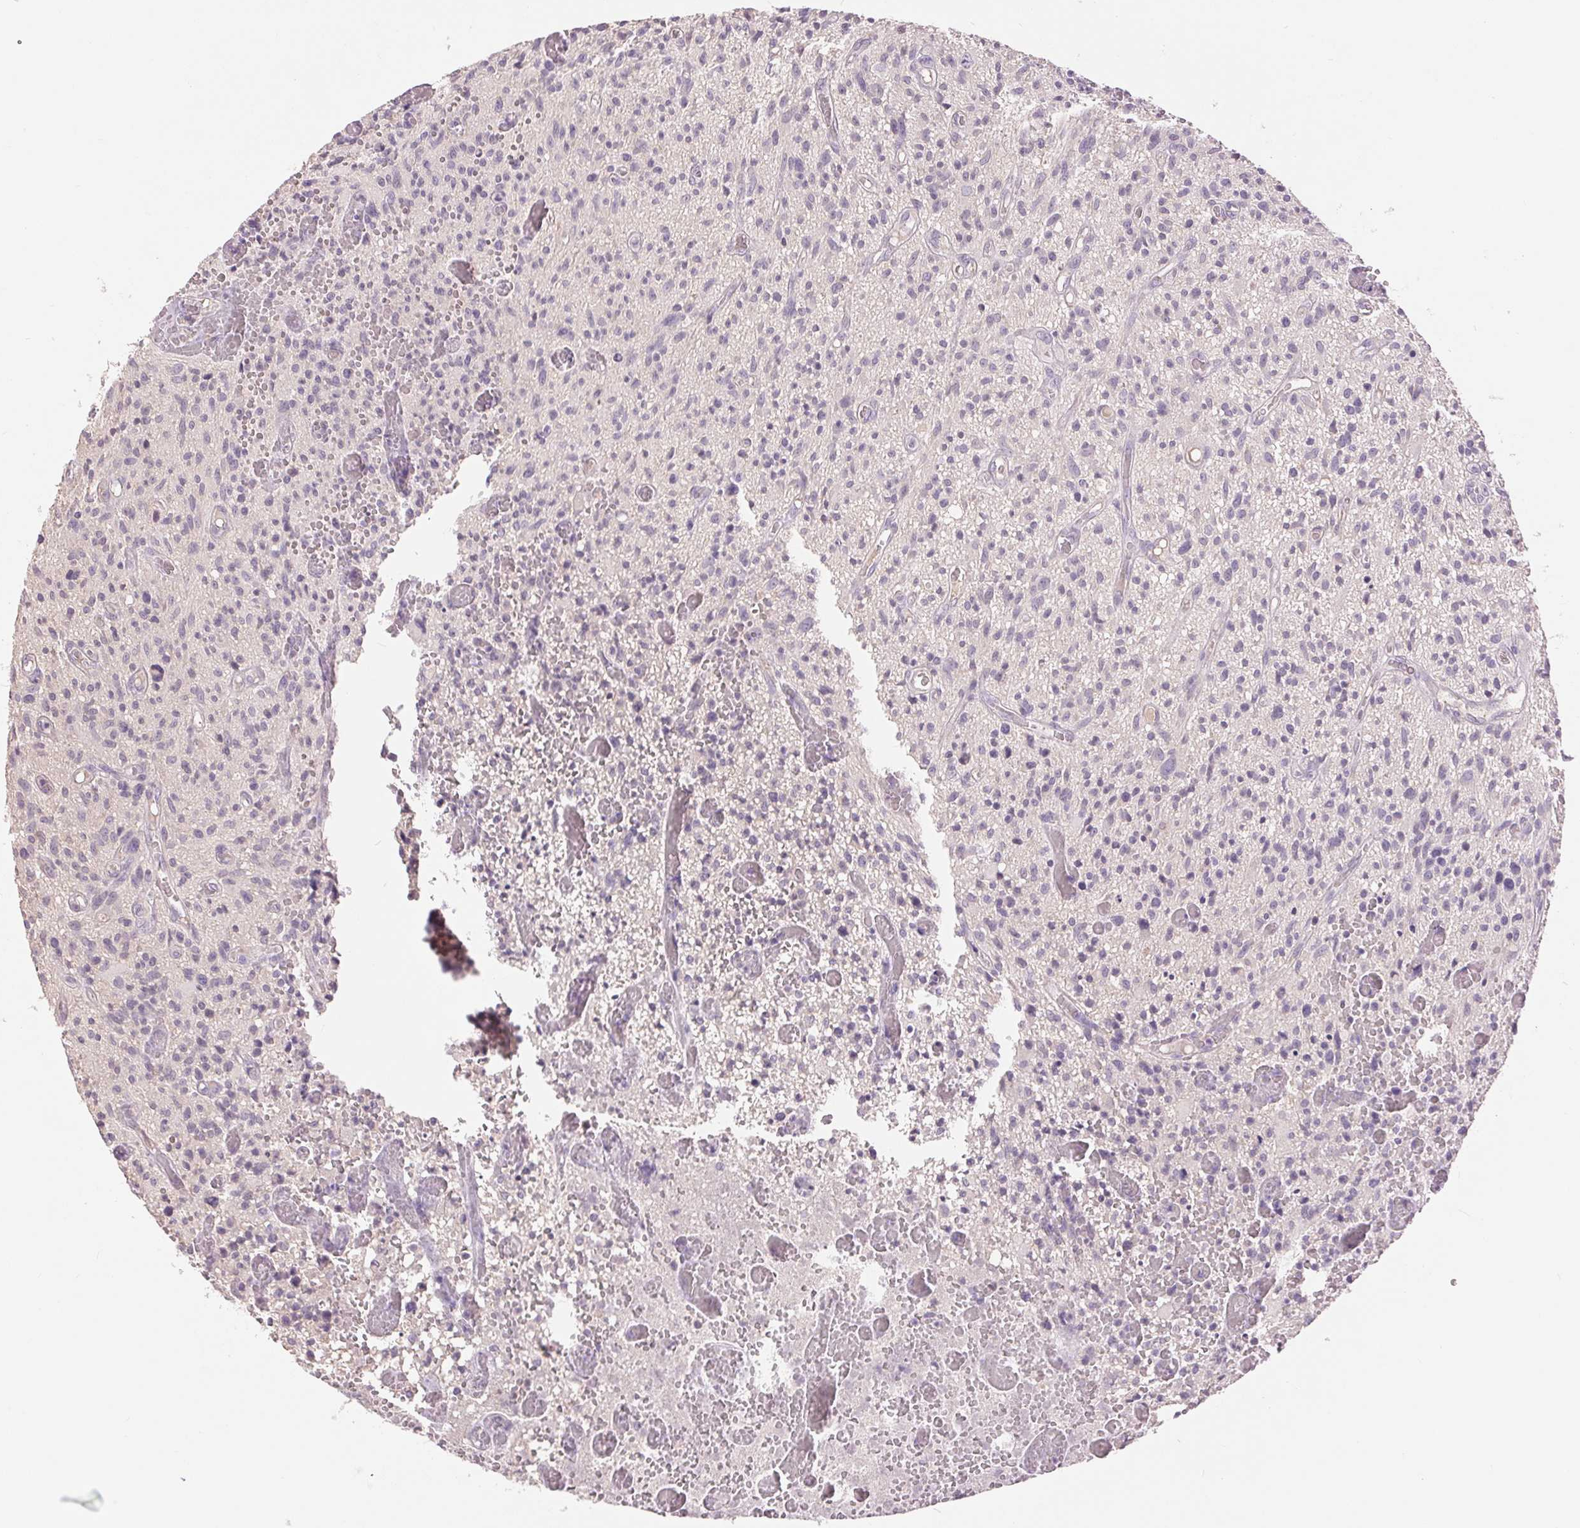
{"staining": {"intensity": "negative", "quantity": "none", "location": "none"}, "tissue": "glioma", "cell_type": "Tumor cells", "image_type": "cancer", "snomed": [{"axis": "morphology", "description": "Glioma, malignant, High grade"}, {"axis": "topography", "description": "Brain"}], "caption": "This is a histopathology image of immunohistochemistry (IHC) staining of malignant high-grade glioma, which shows no staining in tumor cells.", "gene": "FXYD4", "patient": {"sex": "male", "age": 75}}